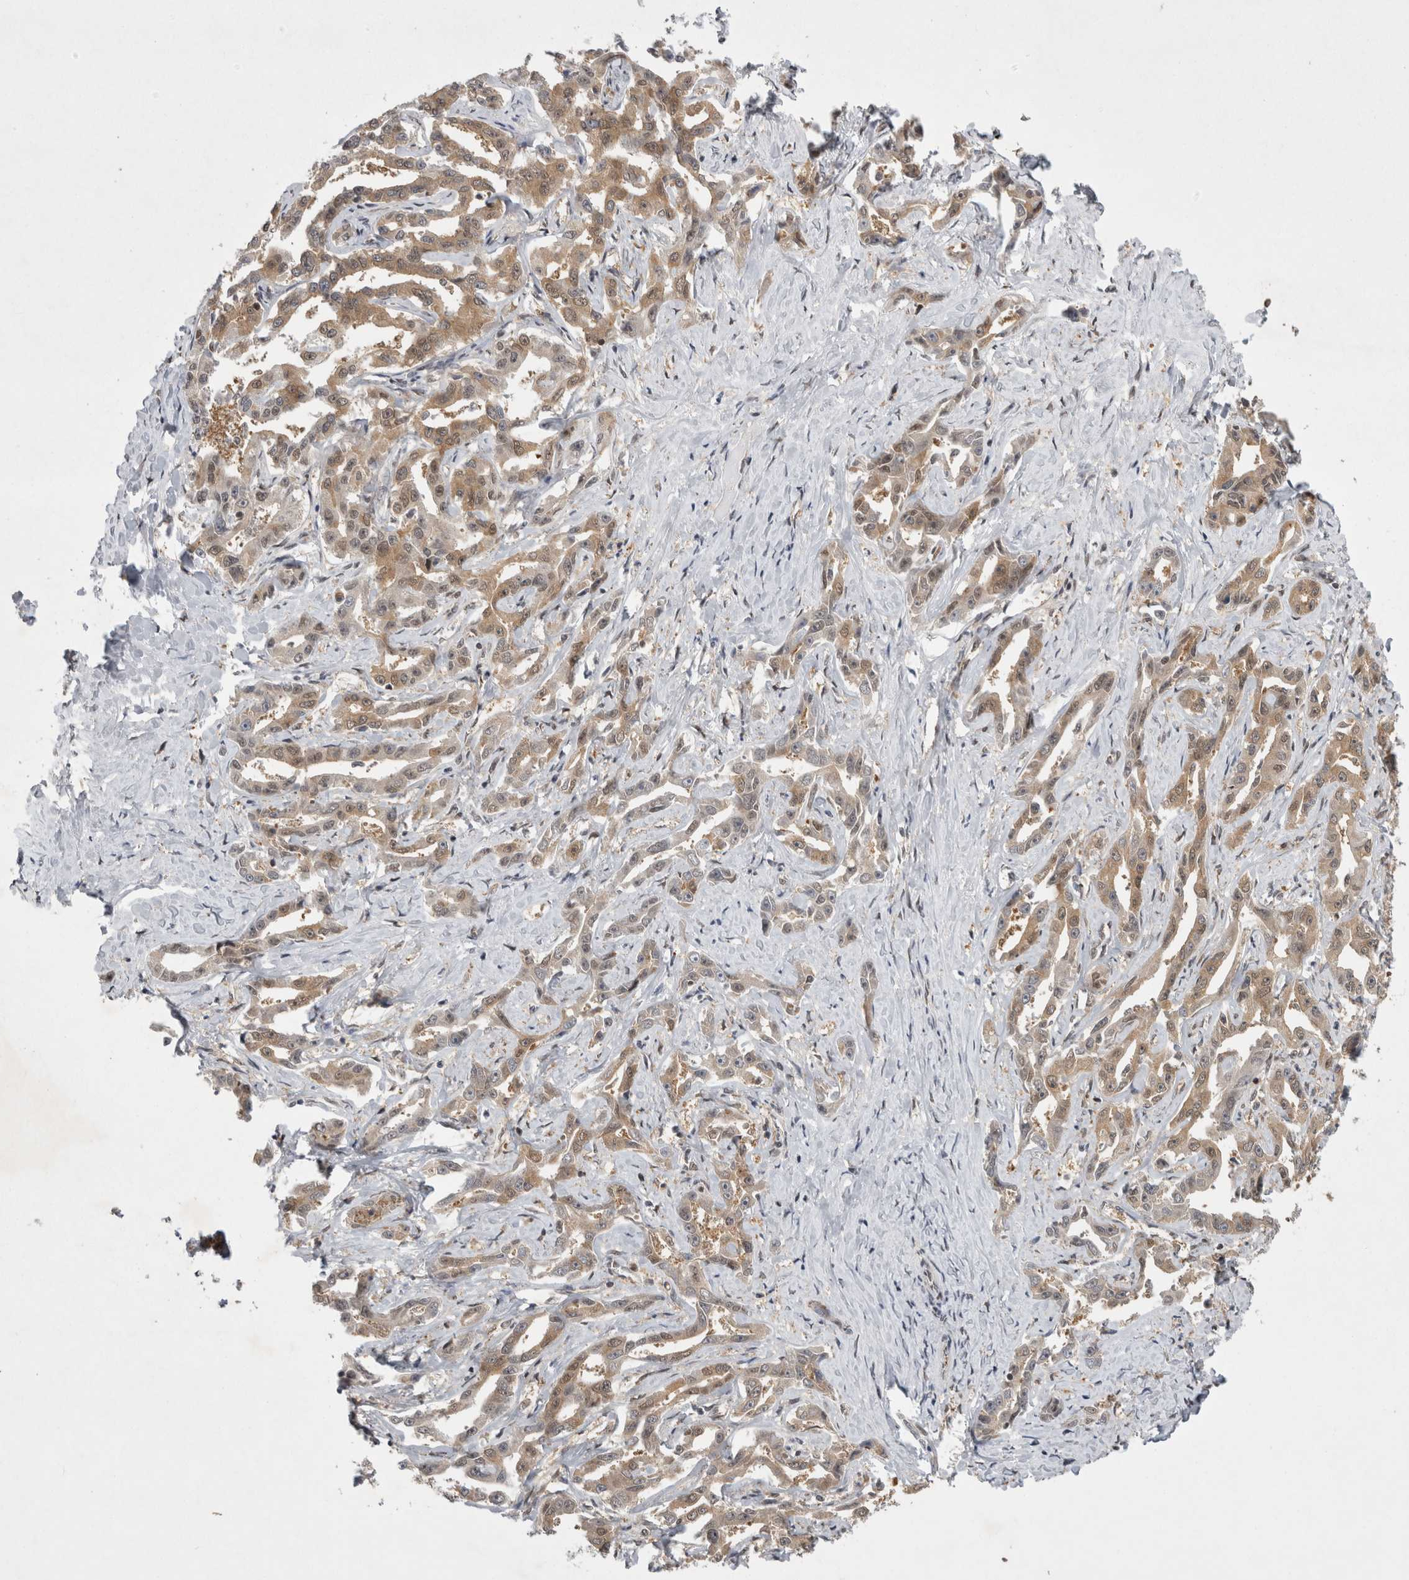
{"staining": {"intensity": "weak", "quantity": ">75%", "location": "cytoplasmic/membranous"}, "tissue": "liver cancer", "cell_type": "Tumor cells", "image_type": "cancer", "snomed": [{"axis": "morphology", "description": "Cholangiocarcinoma"}, {"axis": "topography", "description": "Liver"}], "caption": "High-magnification brightfield microscopy of liver cholangiocarcinoma stained with DAB (brown) and counterstained with hematoxylin (blue). tumor cells exhibit weak cytoplasmic/membranous positivity is identified in approximately>75% of cells.", "gene": "PSMB2", "patient": {"sex": "male", "age": 59}}